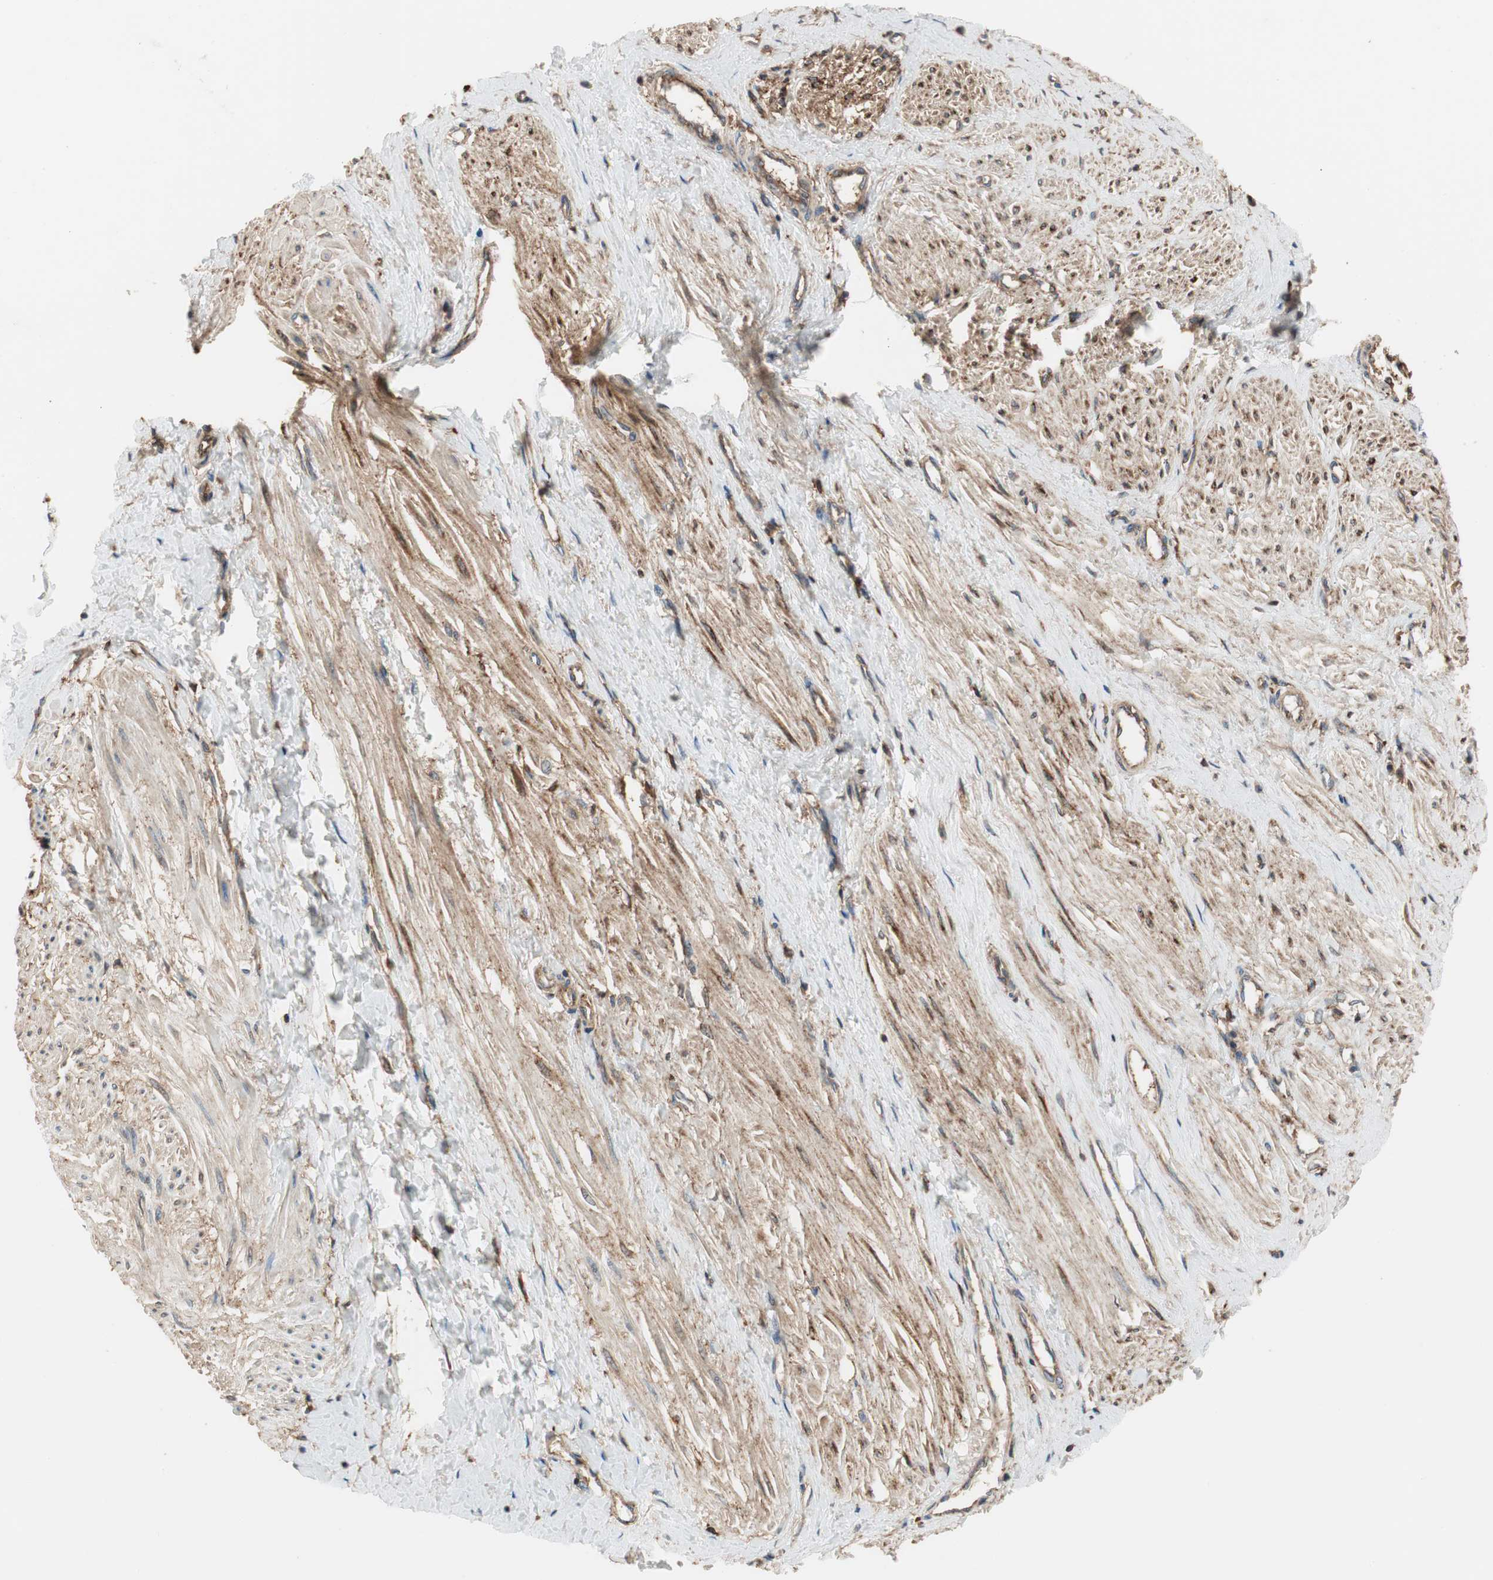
{"staining": {"intensity": "moderate", "quantity": ">75%", "location": "cytoplasmic/membranous"}, "tissue": "smooth muscle", "cell_type": "Smooth muscle cells", "image_type": "normal", "snomed": [{"axis": "morphology", "description": "Normal tissue, NOS"}, {"axis": "topography", "description": "Smooth muscle"}, {"axis": "topography", "description": "Uterus"}], "caption": "IHC micrograph of unremarkable smooth muscle: smooth muscle stained using immunohistochemistry (IHC) displays medium levels of moderate protein expression localized specifically in the cytoplasmic/membranous of smooth muscle cells, appearing as a cytoplasmic/membranous brown color.", "gene": "IL1RL1", "patient": {"sex": "female", "age": 39}}